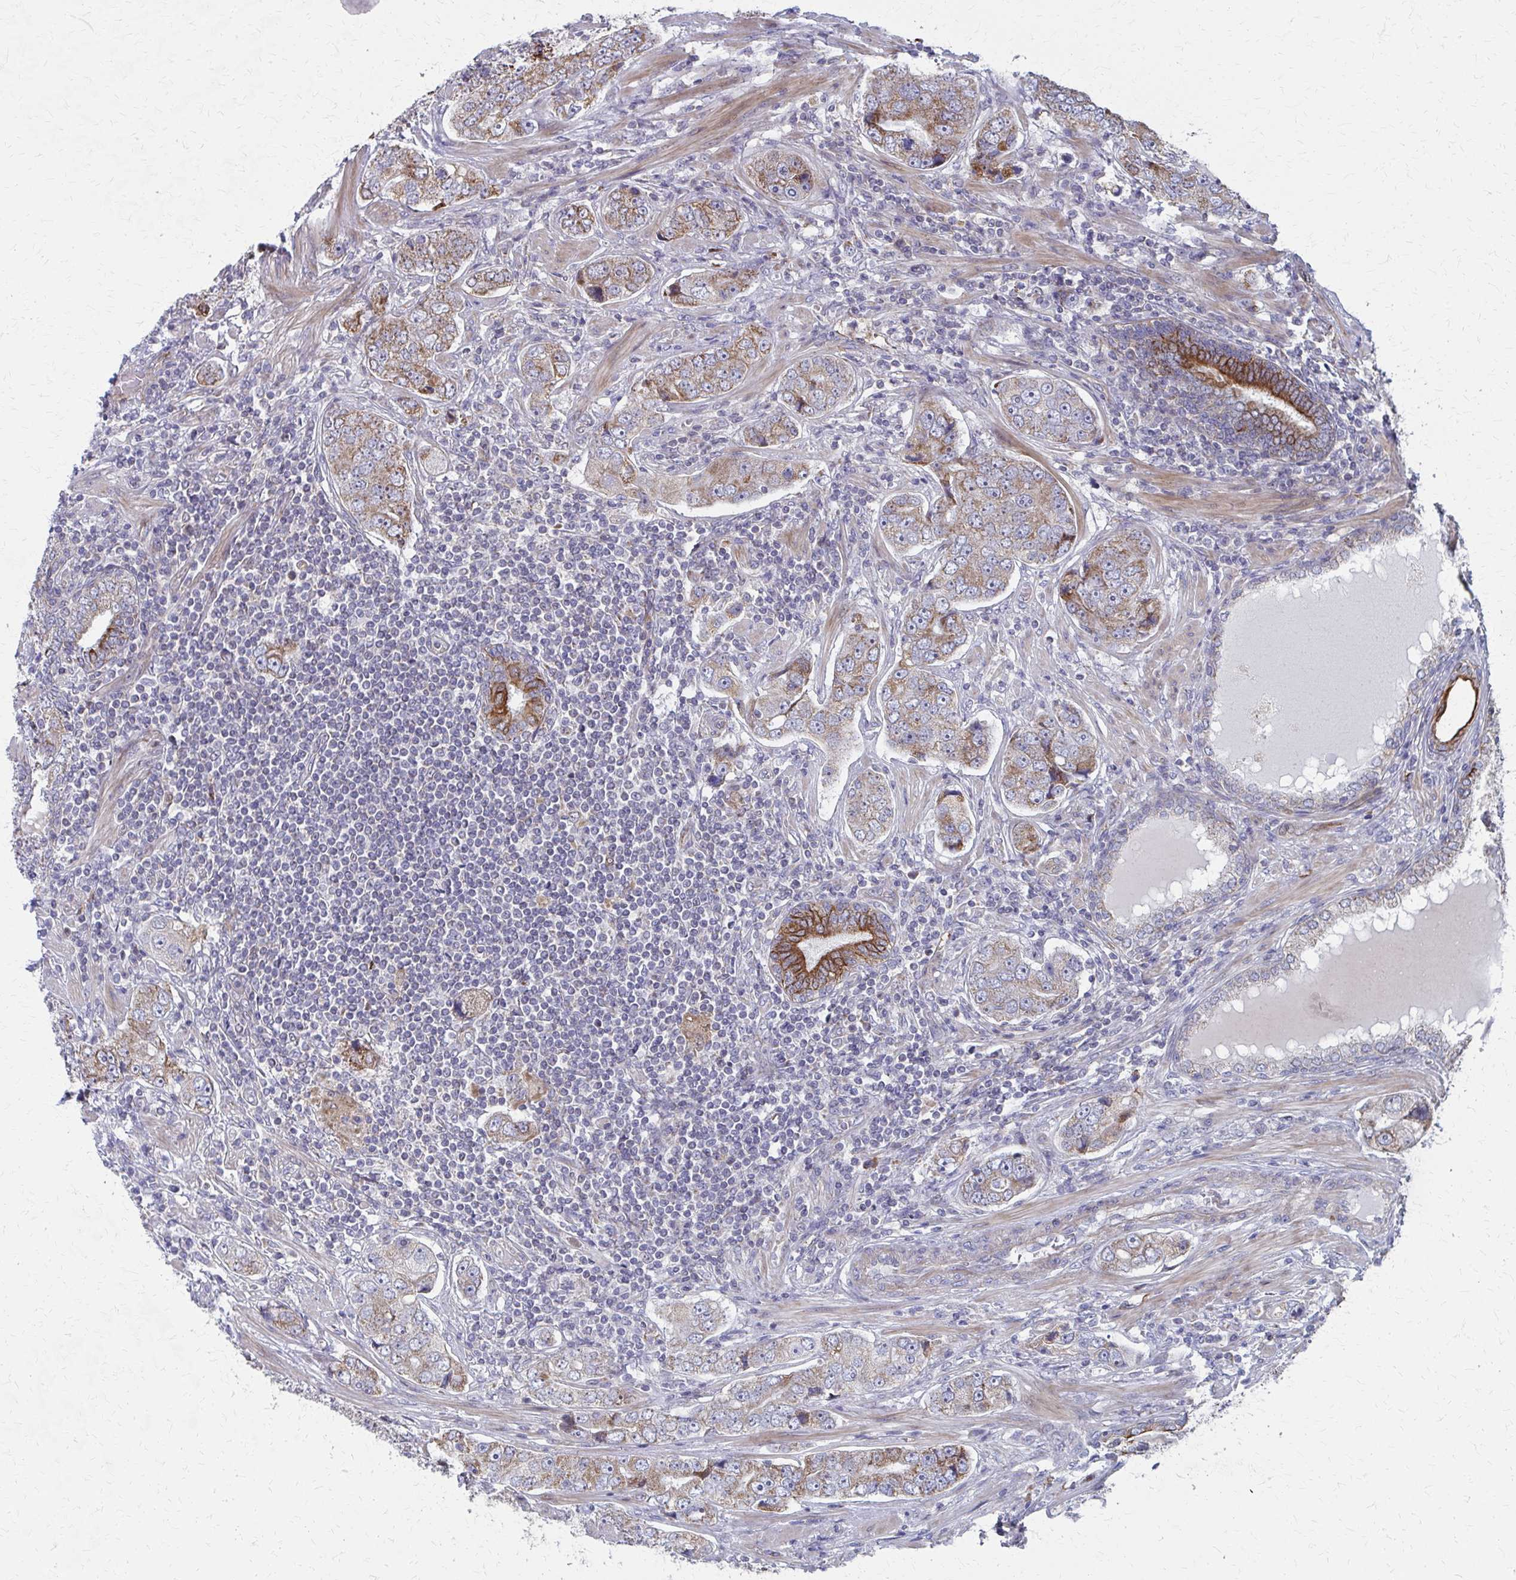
{"staining": {"intensity": "weak", "quantity": ">75%", "location": "cytoplasmic/membranous"}, "tissue": "prostate cancer", "cell_type": "Tumor cells", "image_type": "cancer", "snomed": [{"axis": "morphology", "description": "Adenocarcinoma, High grade"}, {"axis": "topography", "description": "Prostate"}], "caption": "Human prostate cancer stained for a protein (brown) shows weak cytoplasmic/membranous positive positivity in about >75% of tumor cells.", "gene": "FAHD1", "patient": {"sex": "male", "age": 60}}